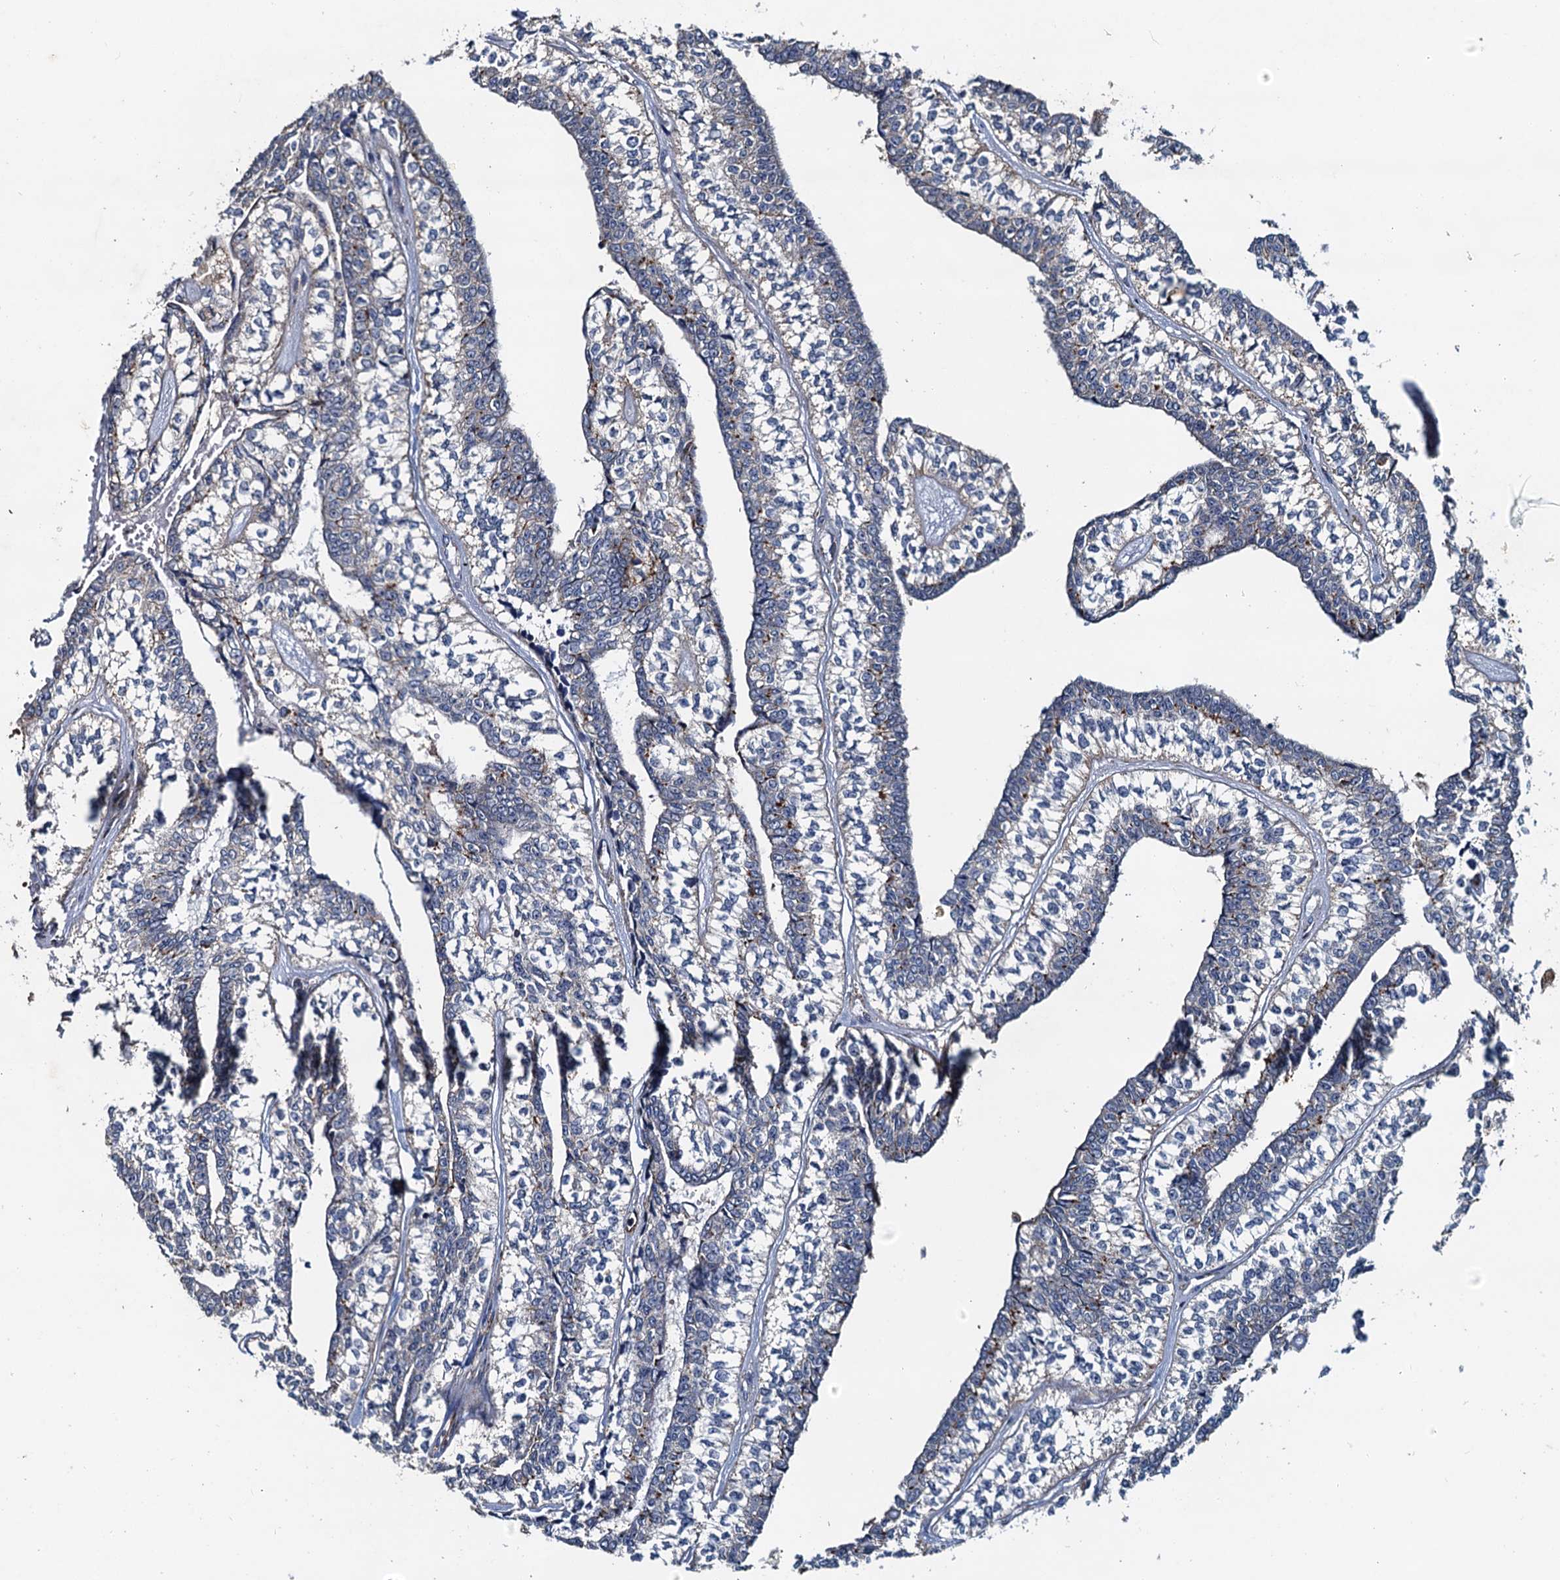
{"staining": {"intensity": "weak", "quantity": "<25%", "location": "cytoplasmic/membranous"}, "tissue": "head and neck cancer", "cell_type": "Tumor cells", "image_type": "cancer", "snomed": [{"axis": "morphology", "description": "Adenocarcinoma, NOS"}, {"axis": "topography", "description": "Head-Neck"}], "caption": "Histopathology image shows no significant protein expression in tumor cells of head and neck cancer (adenocarcinoma).", "gene": "EFL1", "patient": {"sex": "female", "age": 73}}